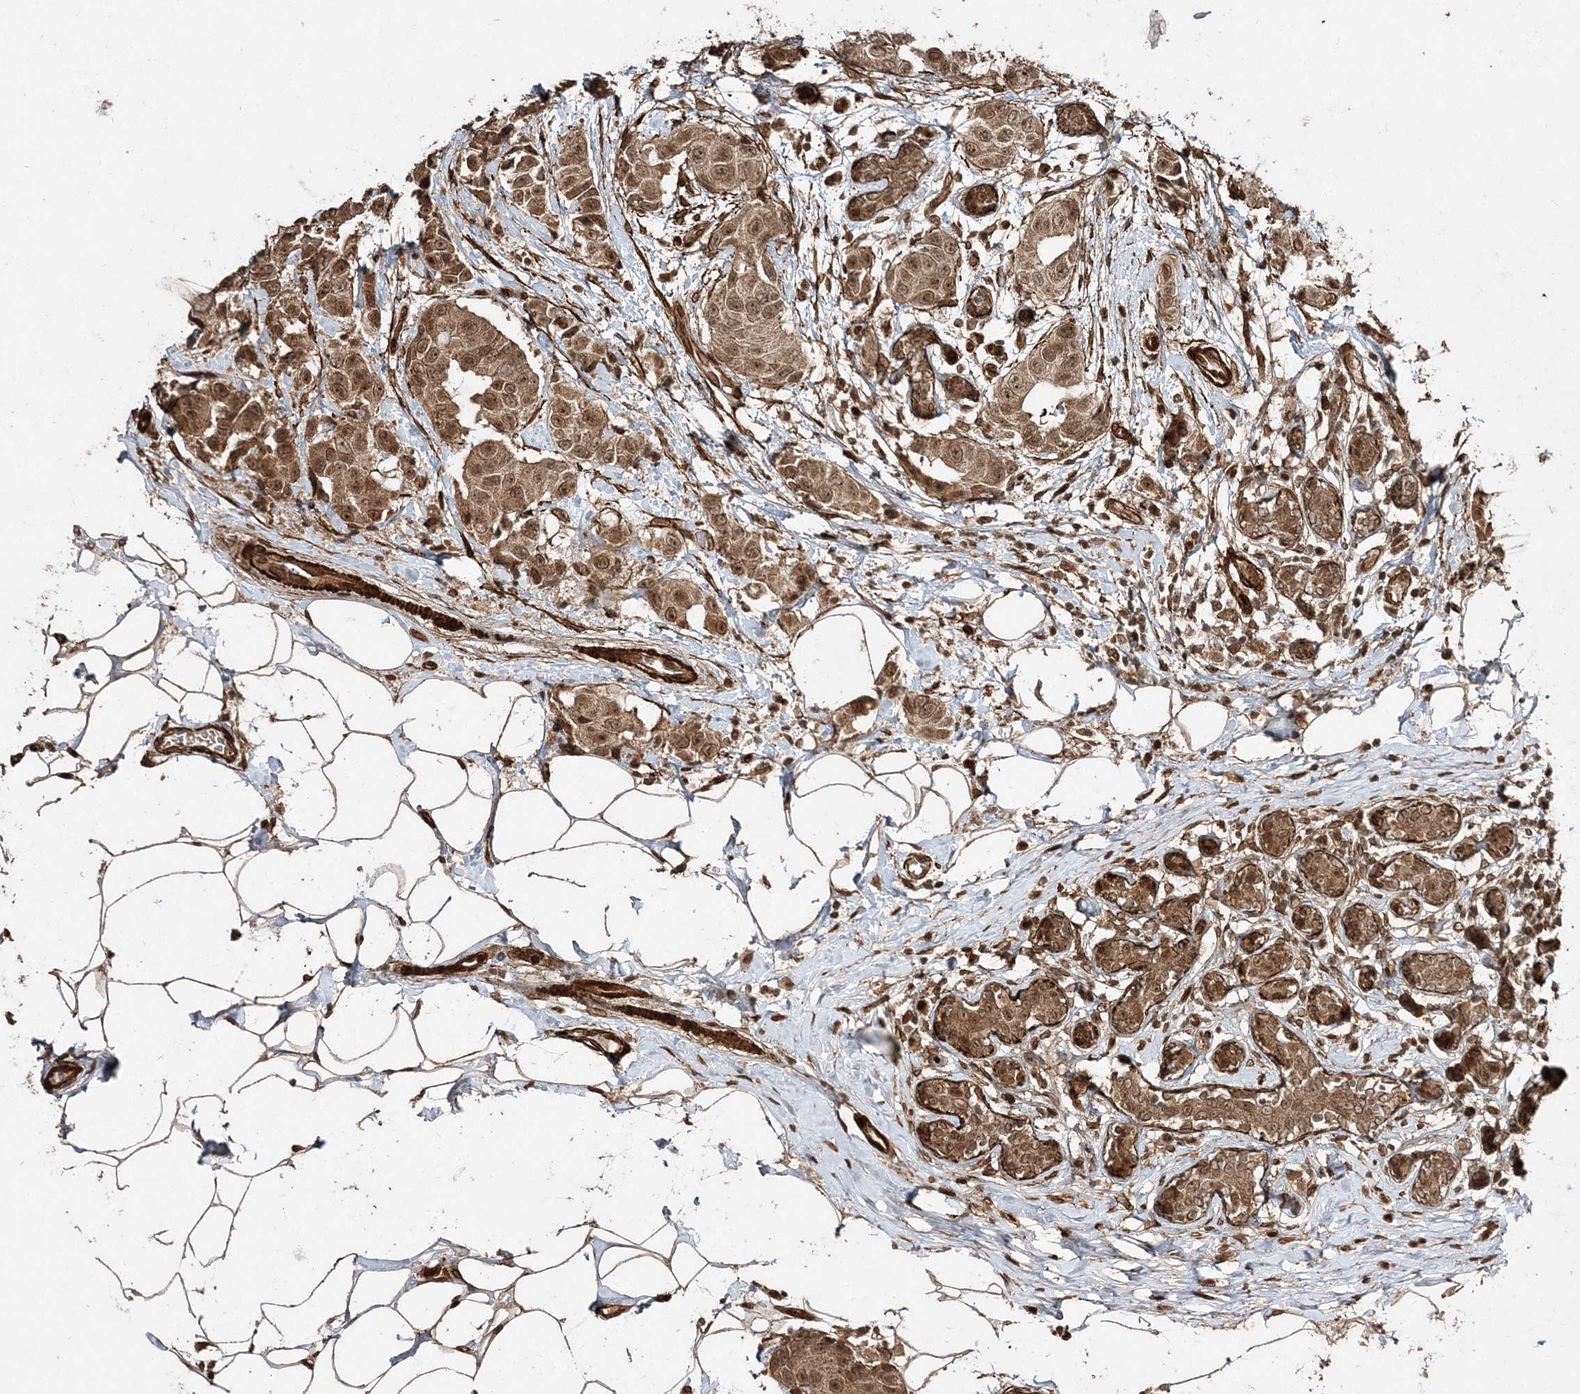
{"staining": {"intensity": "moderate", "quantity": ">75%", "location": "cytoplasmic/membranous,nuclear"}, "tissue": "breast cancer", "cell_type": "Tumor cells", "image_type": "cancer", "snomed": [{"axis": "morphology", "description": "Normal tissue, NOS"}, {"axis": "morphology", "description": "Duct carcinoma"}, {"axis": "topography", "description": "Breast"}], "caption": "Invasive ductal carcinoma (breast) stained with immunohistochemistry shows moderate cytoplasmic/membranous and nuclear staining in approximately >75% of tumor cells.", "gene": "ETAA1", "patient": {"sex": "female", "age": 39}}